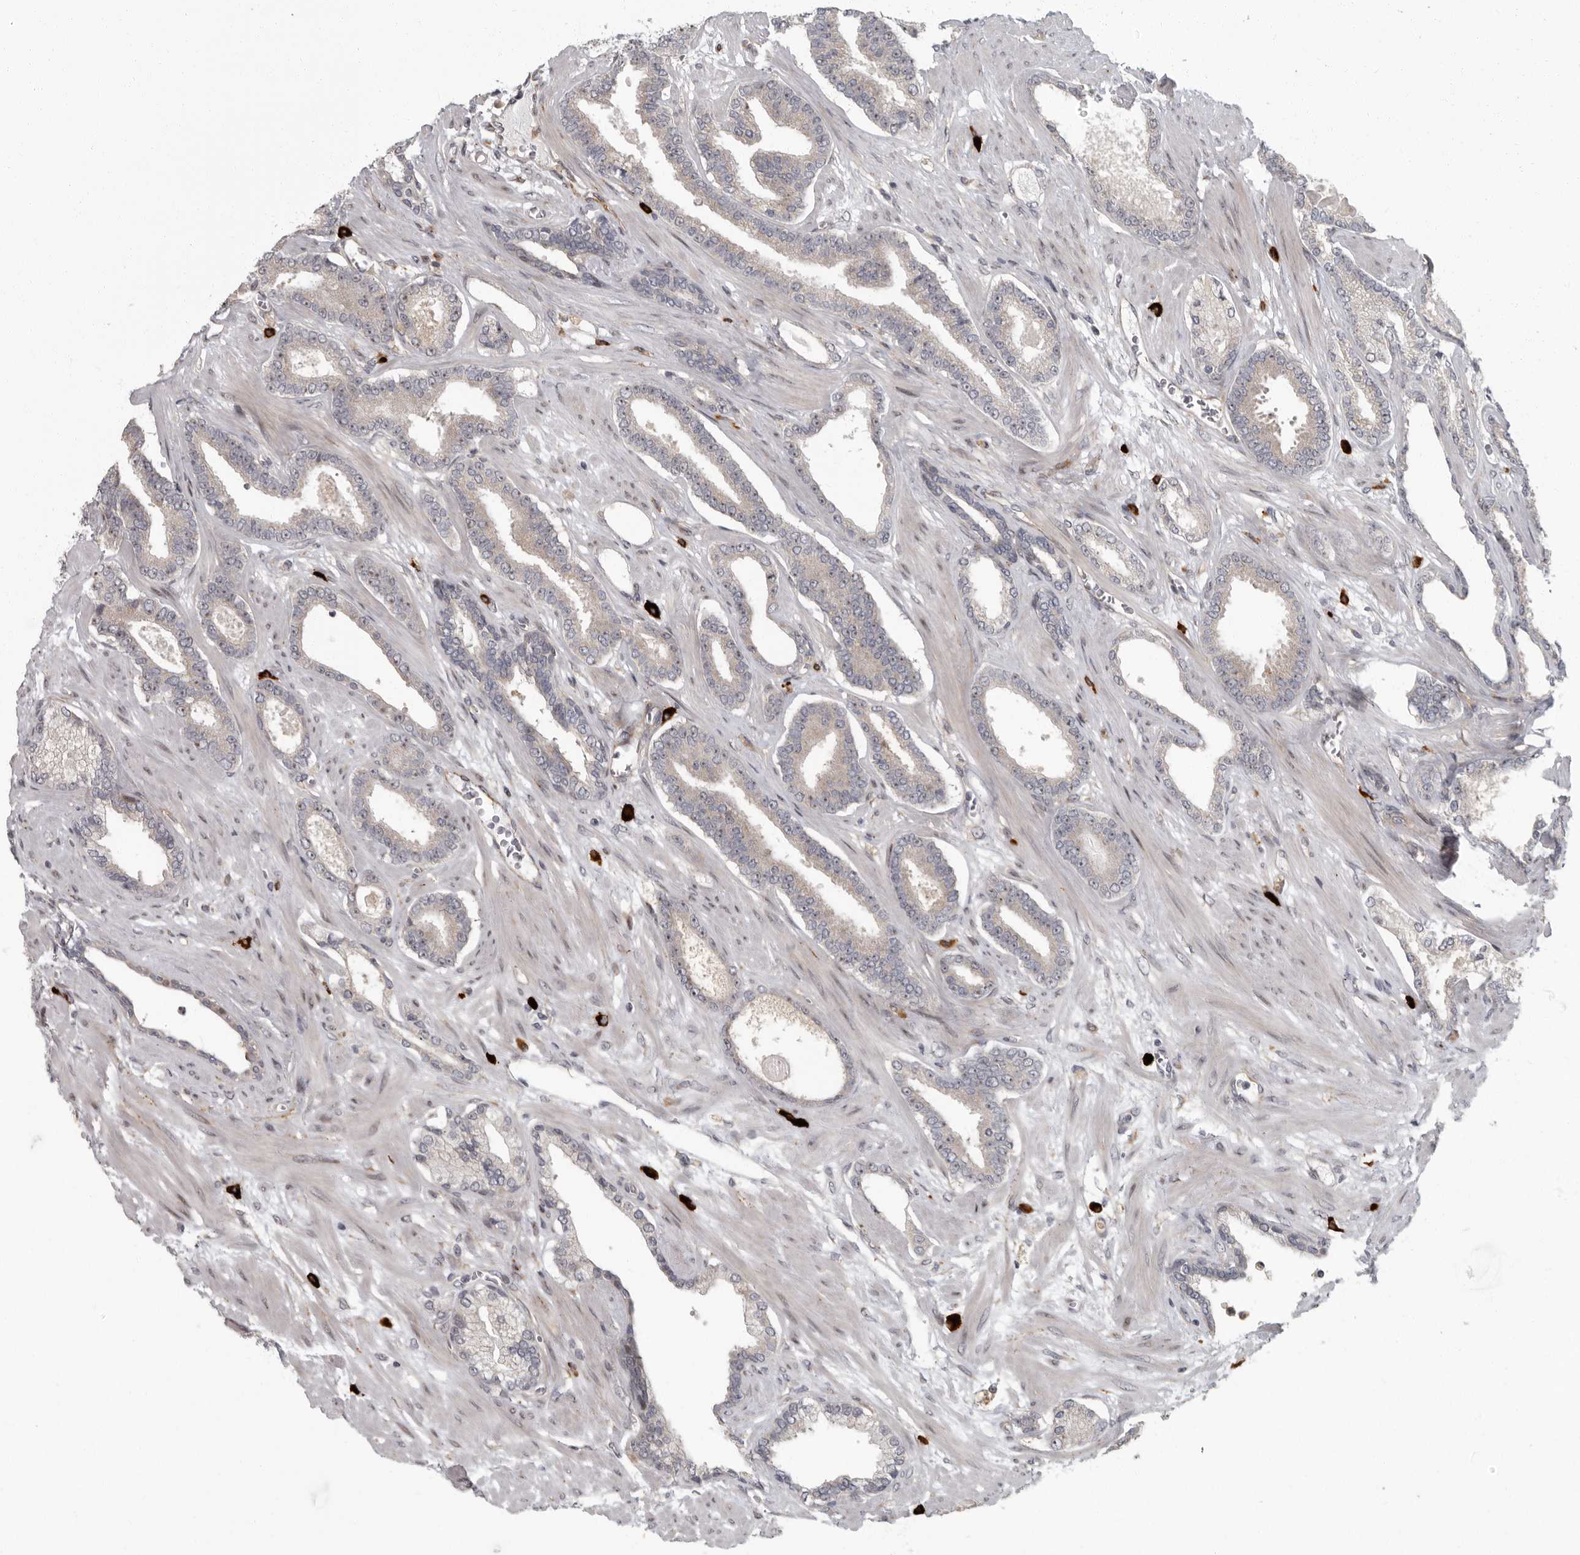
{"staining": {"intensity": "negative", "quantity": "none", "location": "none"}, "tissue": "prostate cancer", "cell_type": "Tumor cells", "image_type": "cancer", "snomed": [{"axis": "morphology", "description": "Adenocarcinoma, Low grade"}, {"axis": "topography", "description": "Prostate"}], "caption": "Protein analysis of adenocarcinoma (low-grade) (prostate) exhibits no significant positivity in tumor cells. (DAB (3,3'-diaminobenzidine) immunohistochemistry (IHC), high magnification).", "gene": "PDCD11", "patient": {"sex": "male", "age": 70}}